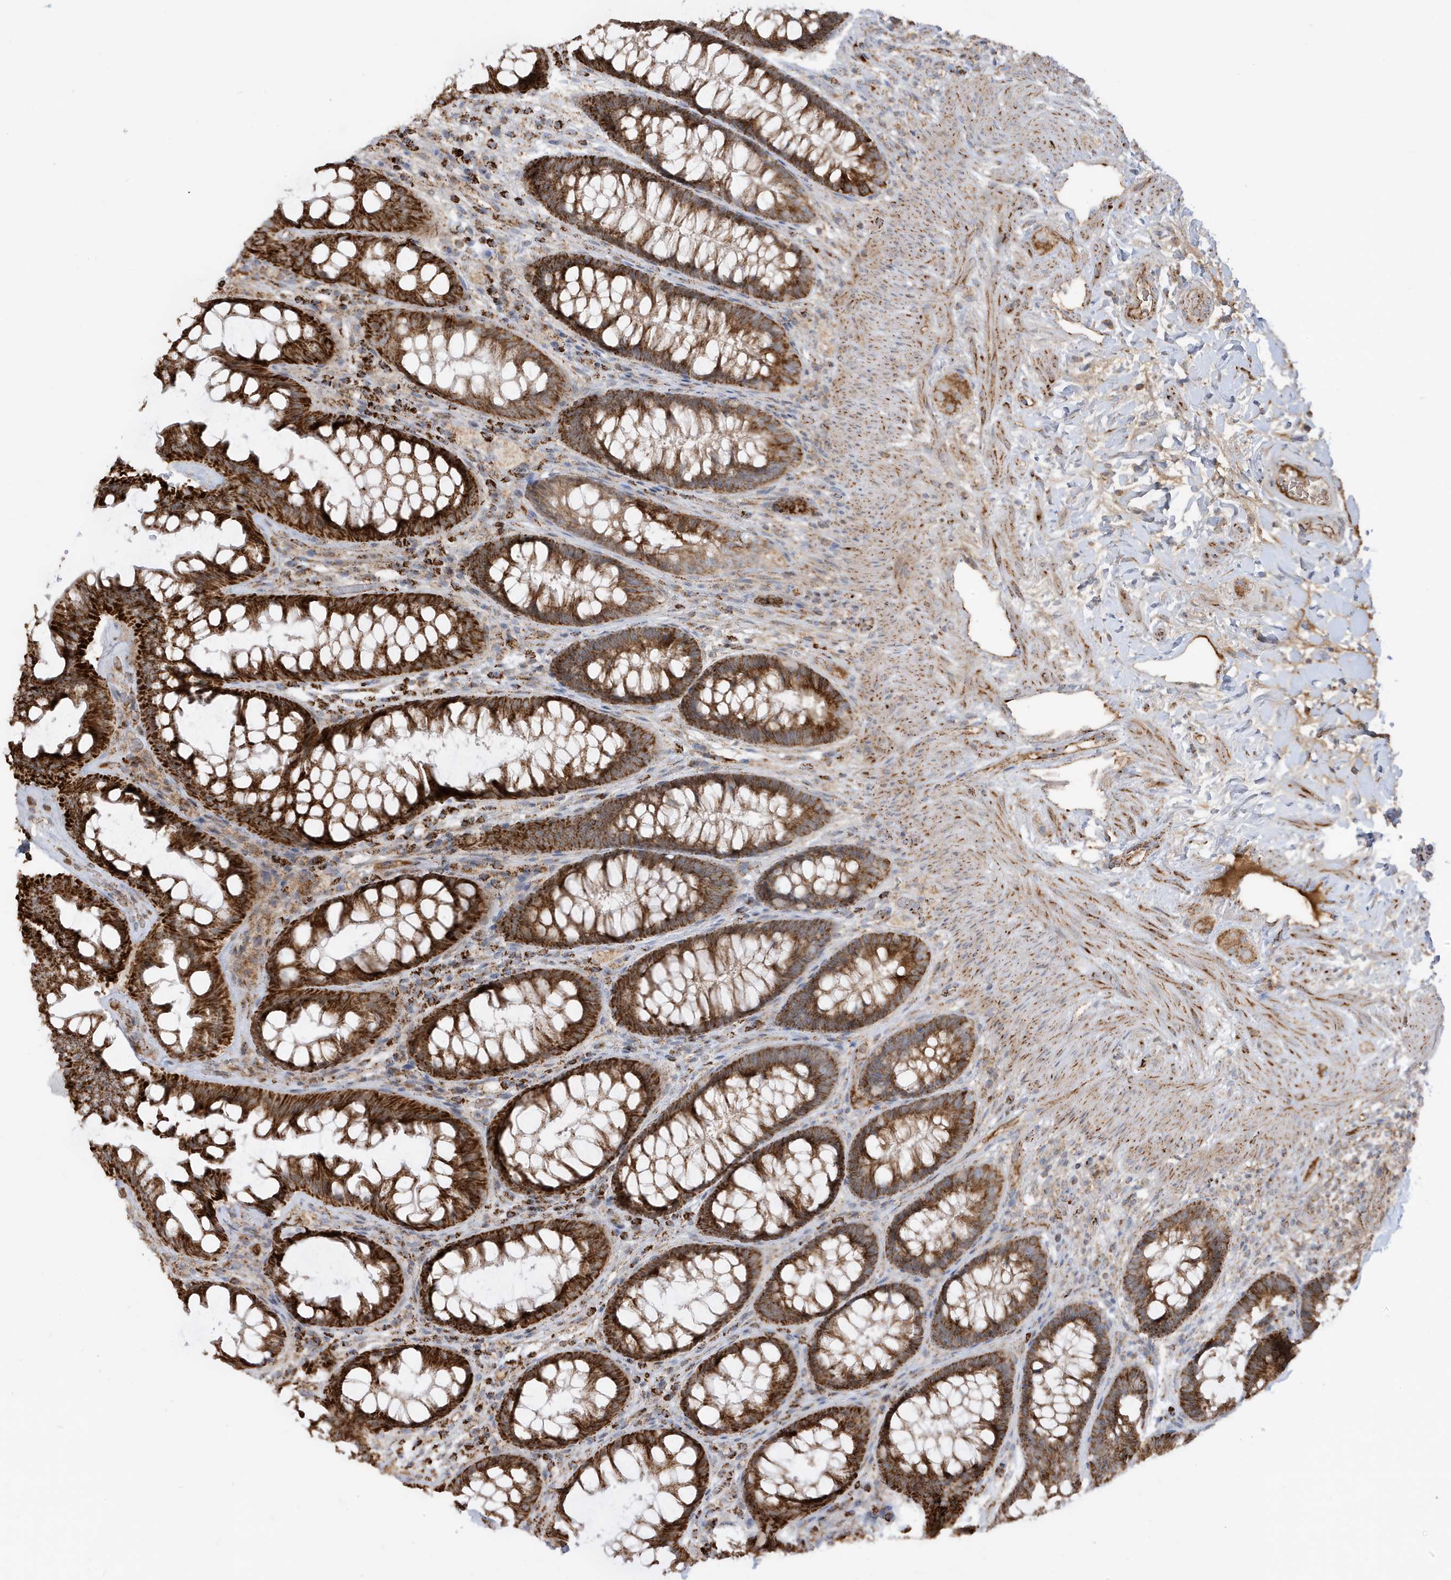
{"staining": {"intensity": "strong", "quantity": ">75%", "location": "cytoplasmic/membranous"}, "tissue": "rectum", "cell_type": "Glandular cells", "image_type": "normal", "snomed": [{"axis": "morphology", "description": "Normal tissue, NOS"}, {"axis": "topography", "description": "Rectum"}], "caption": "This photomicrograph displays IHC staining of normal human rectum, with high strong cytoplasmic/membranous staining in about >75% of glandular cells.", "gene": "IFT57", "patient": {"sex": "female", "age": 46}}